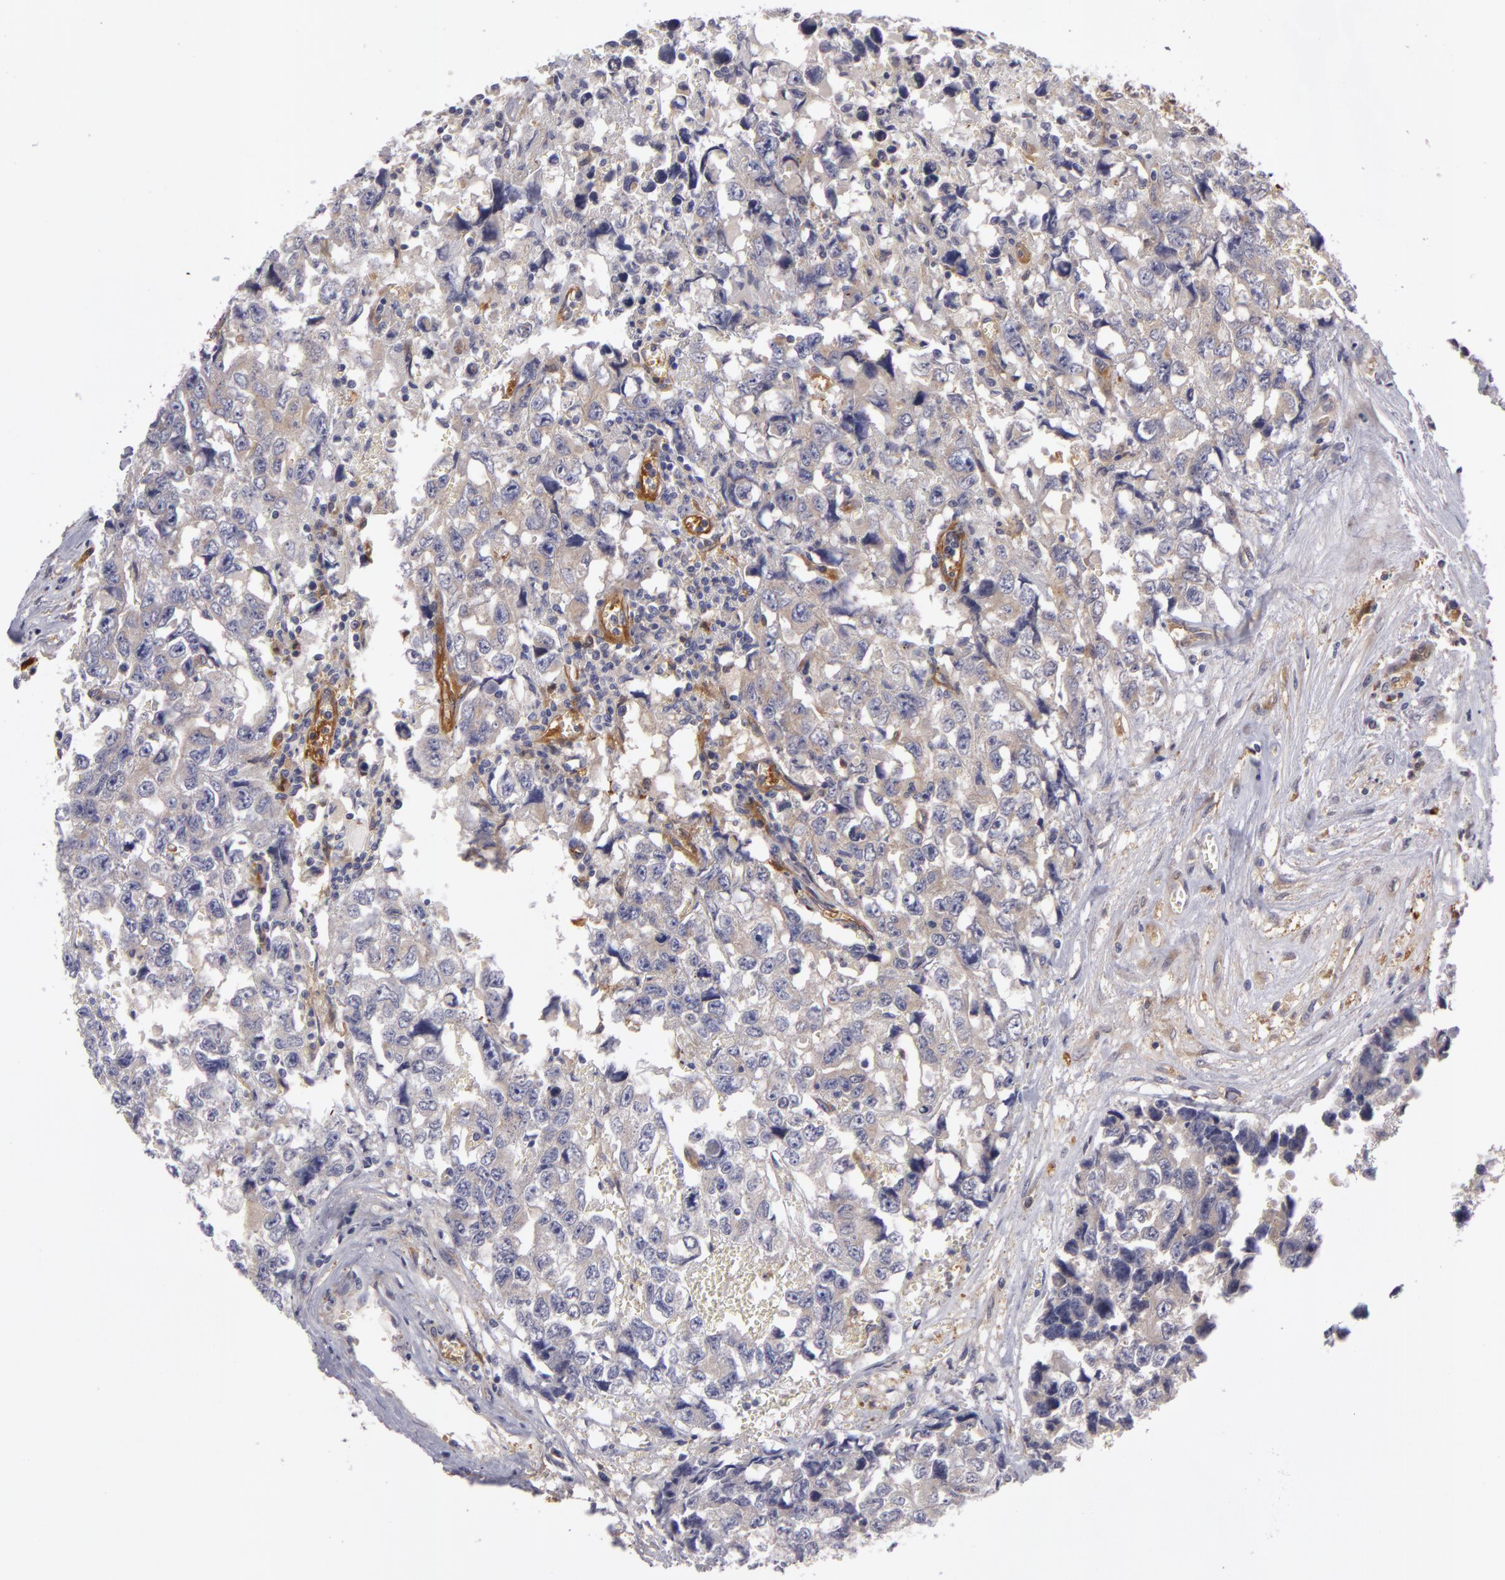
{"staining": {"intensity": "negative", "quantity": "none", "location": "none"}, "tissue": "testis cancer", "cell_type": "Tumor cells", "image_type": "cancer", "snomed": [{"axis": "morphology", "description": "Carcinoma, Embryonal, NOS"}, {"axis": "topography", "description": "Testis"}], "caption": "Immunohistochemistry (IHC) of testis embryonal carcinoma displays no expression in tumor cells. Brightfield microscopy of IHC stained with DAB (3,3'-diaminobenzidine) (brown) and hematoxylin (blue), captured at high magnification.", "gene": "ZNF229", "patient": {"sex": "male", "age": 31}}